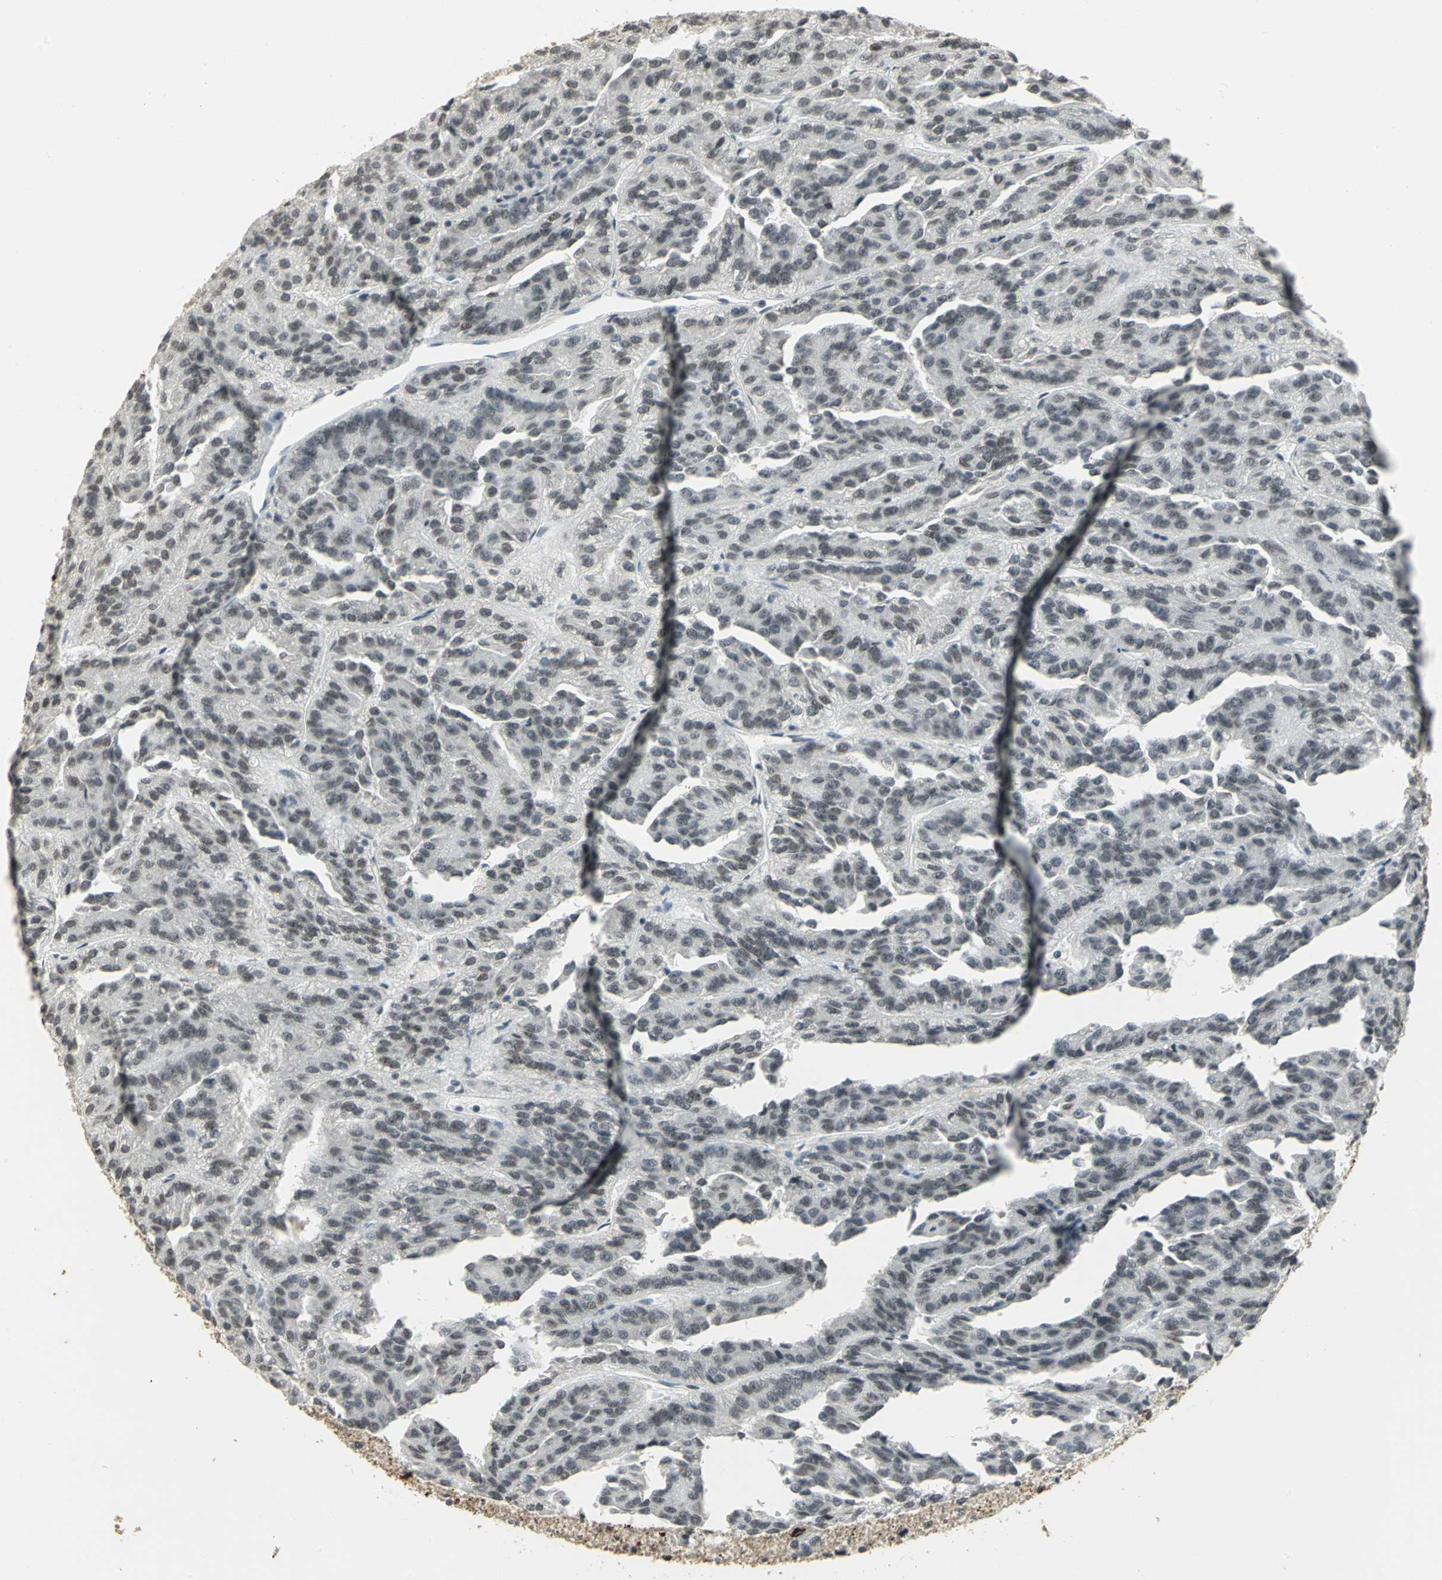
{"staining": {"intensity": "moderate", "quantity": ">75%", "location": "nuclear"}, "tissue": "renal cancer", "cell_type": "Tumor cells", "image_type": "cancer", "snomed": [{"axis": "morphology", "description": "Adenocarcinoma, NOS"}, {"axis": "topography", "description": "Kidney"}], "caption": "There is medium levels of moderate nuclear staining in tumor cells of adenocarcinoma (renal), as demonstrated by immunohistochemical staining (brown color).", "gene": "CBX3", "patient": {"sex": "male", "age": 46}}